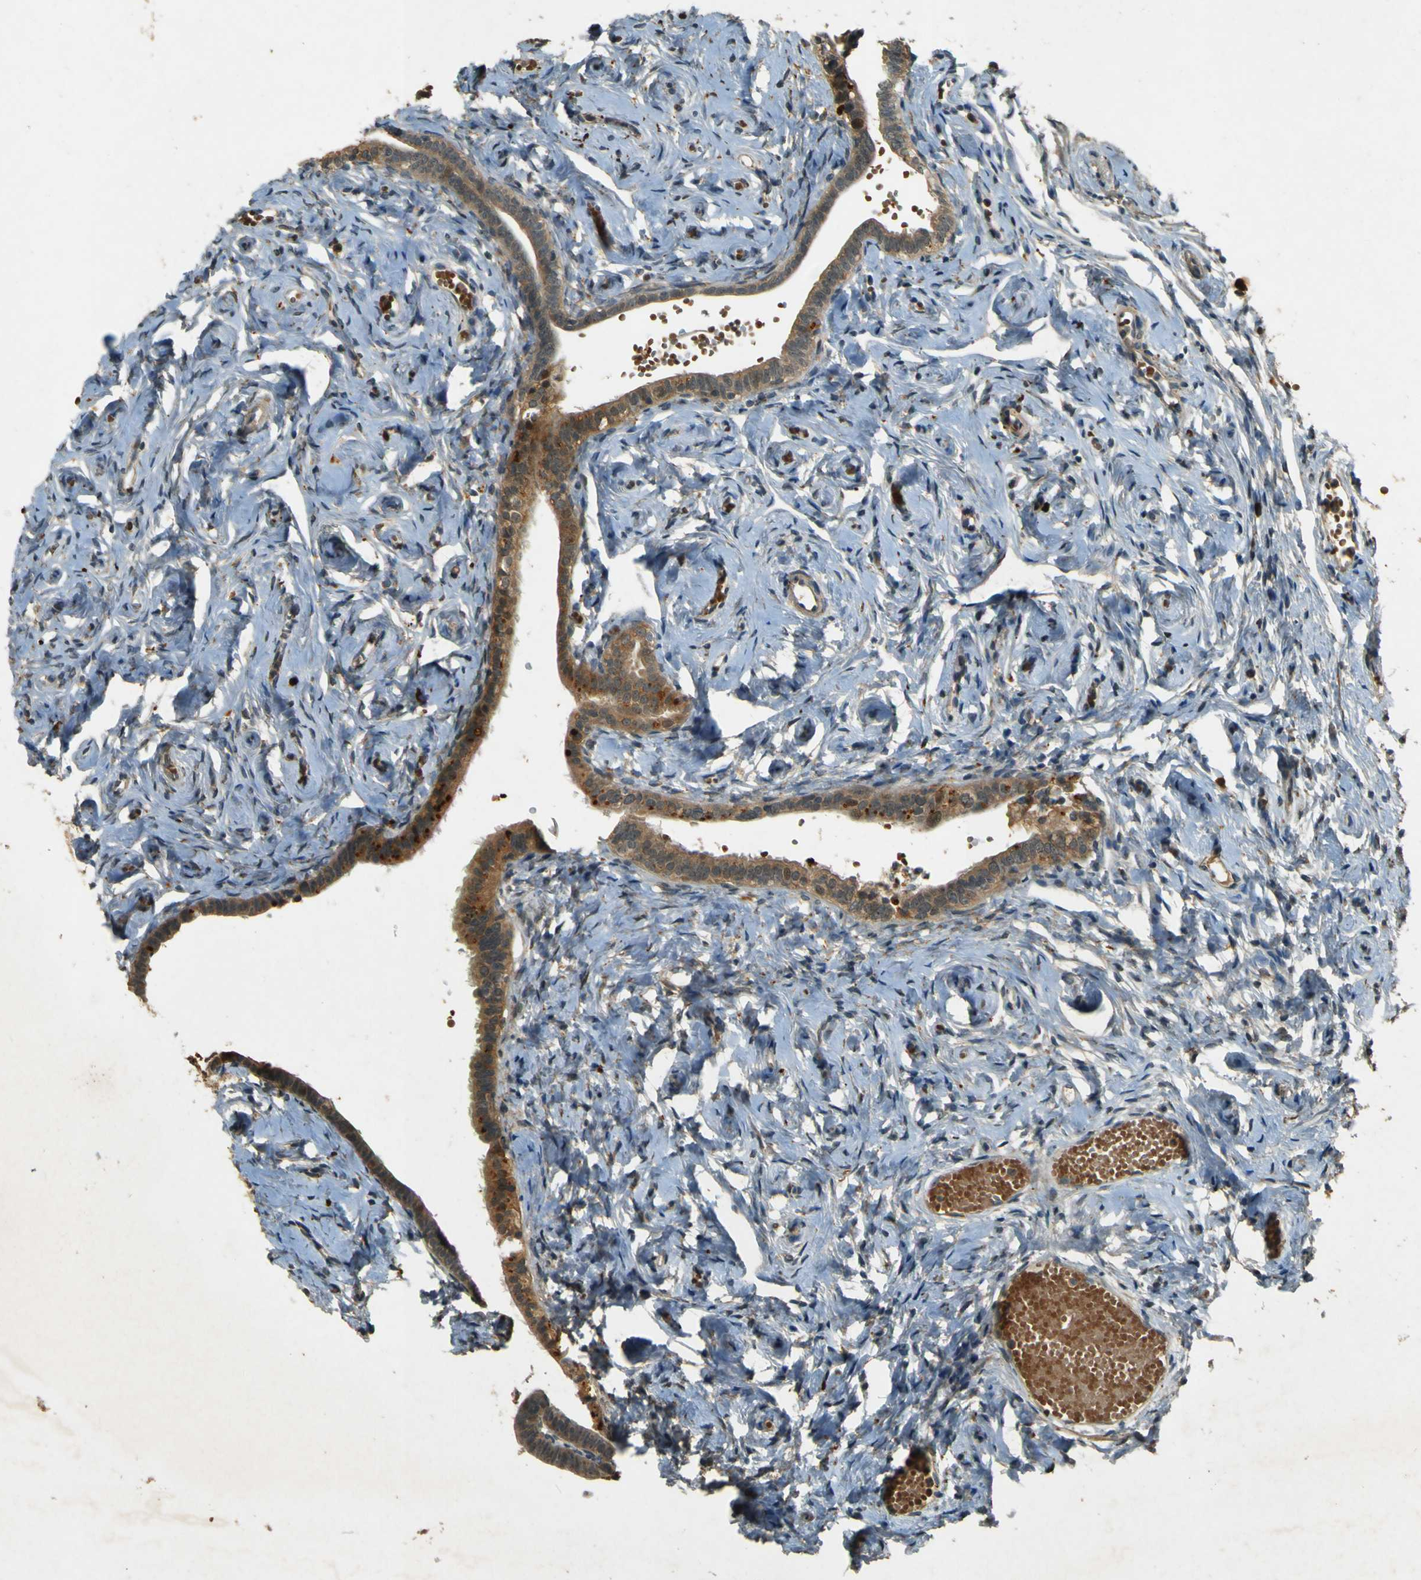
{"staining": {"intensity": "moderate", "quantity": ">75%", "location": "cytoplasmic/membranous"}, "tissue": "fallopian tube", "cell_type": "Glandular cells", "image_type": "normal", "snomed": [{"axis": "morphology", "description": "Normal tissue, NOS"}, {"axis": "topography", "description": "Fallopian tube"}], "caption": "Fallopian tube stained with immunohistochemistry exhibits moderate cytoplasmic/membranous staining in about >75% of glandular cells. (Stains: DAB (3,3'-diaminobenzidine) in brown, nuclei in blue, Microscopy: brightfield microscopy at high magnification).", "gene": "MPDZ", "patient": {"sex": "female", "age": 71}}